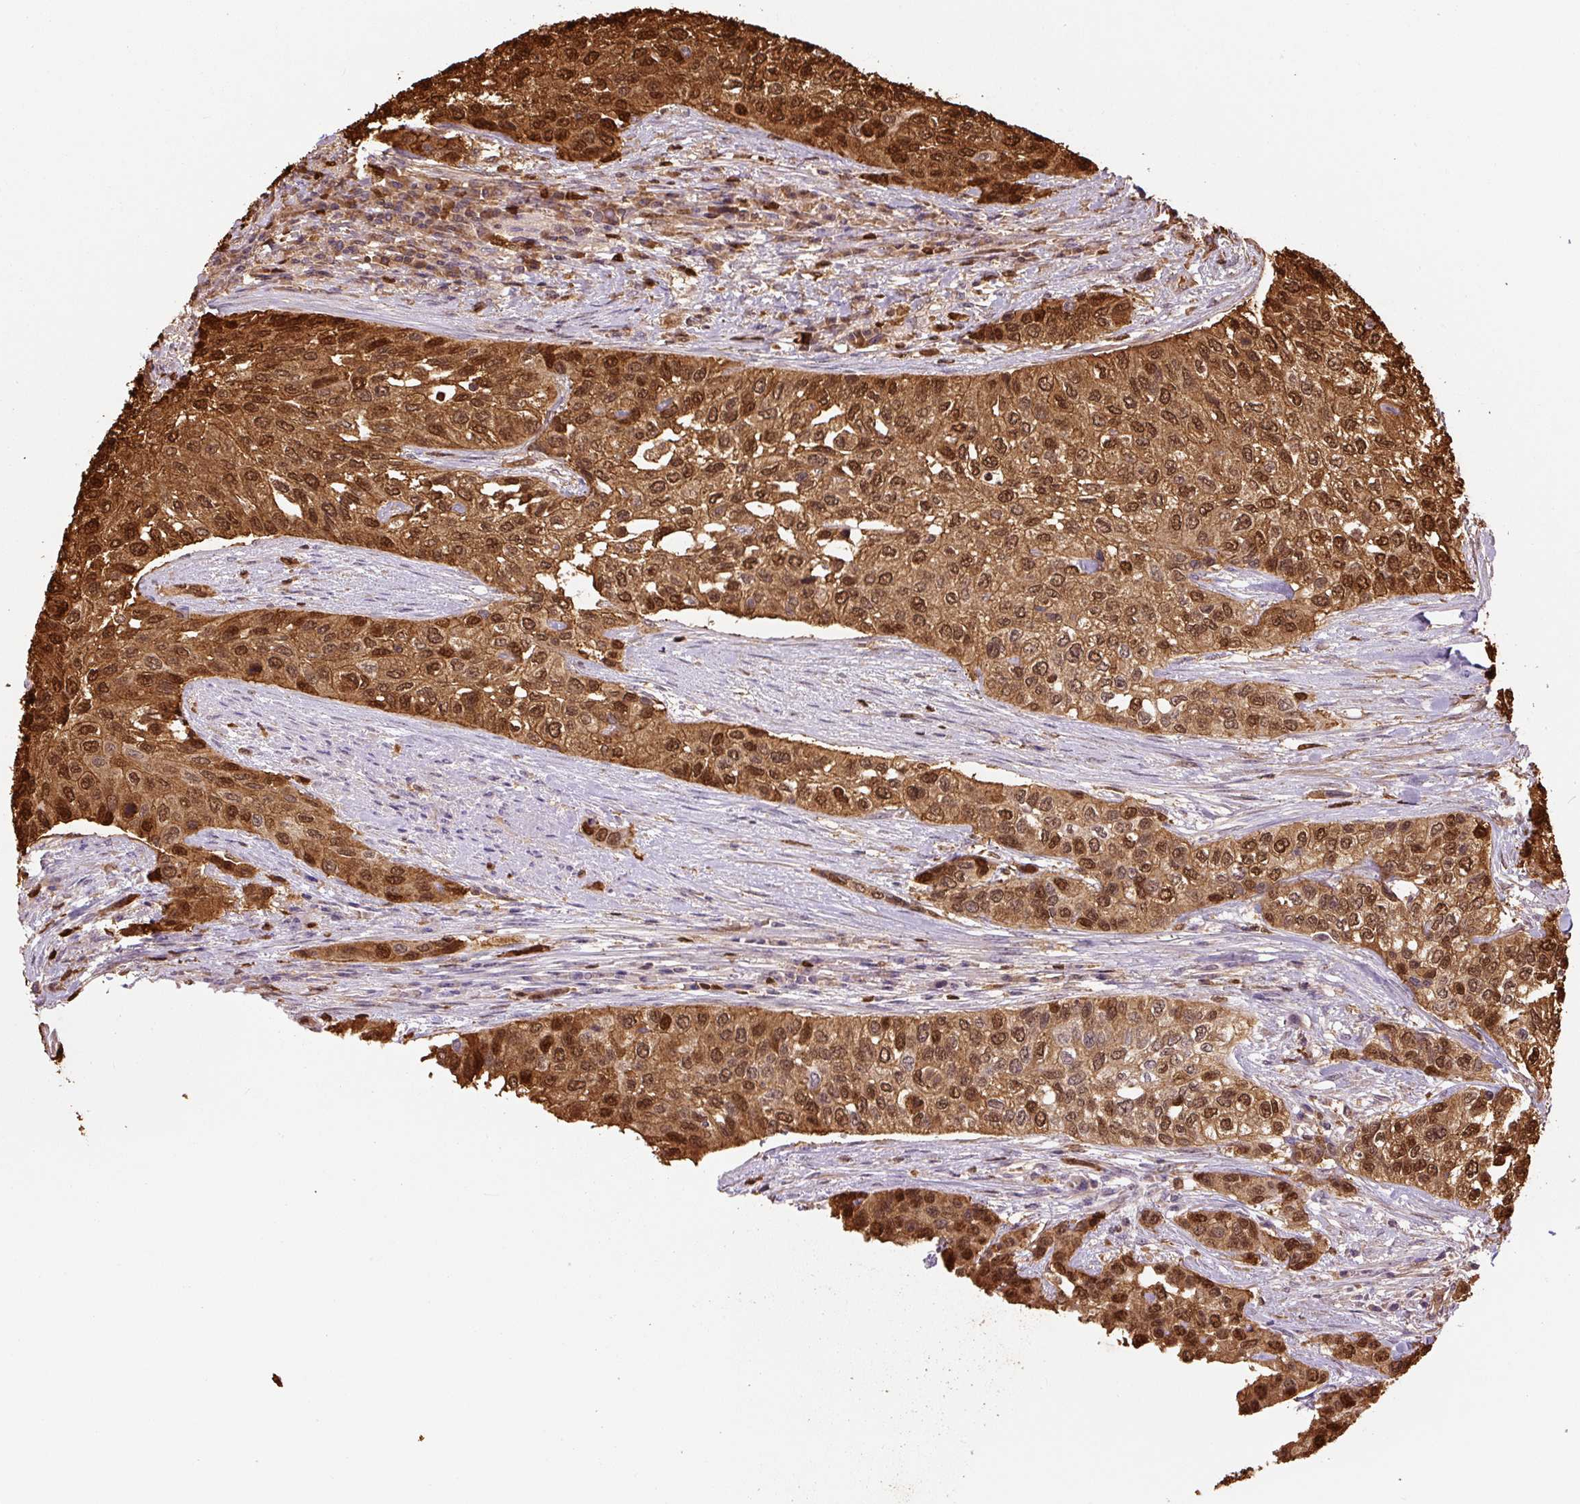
{"staining": {"intensity": "moderate", "quantity": ">75%", "location": "cytoplasmic/membranous,nuclear"}, "tissue": "urothelial cancer", "cell_type": "Tumor cells", "image_type": "cancer", "snomed": [{"axis": "morphology", "description": "Normal tissue, NOS"}, {"axis": "morphology", "description": "Urothelial carcinoma, High grade"}, {"axis": "topography", "description": "Vascular tissue"}, {"axis": "topography", "description": "Urinary bladder"}], "caption": "High-grade urothelial carcinoma stained with immunohistochemistry (IHC) reveals moderate cytoplasmic/membranous and nuclear positivity in about >75% of tumor cells.", "gene": "S100A4", "patient": {"sex": "female", "age": 56}}